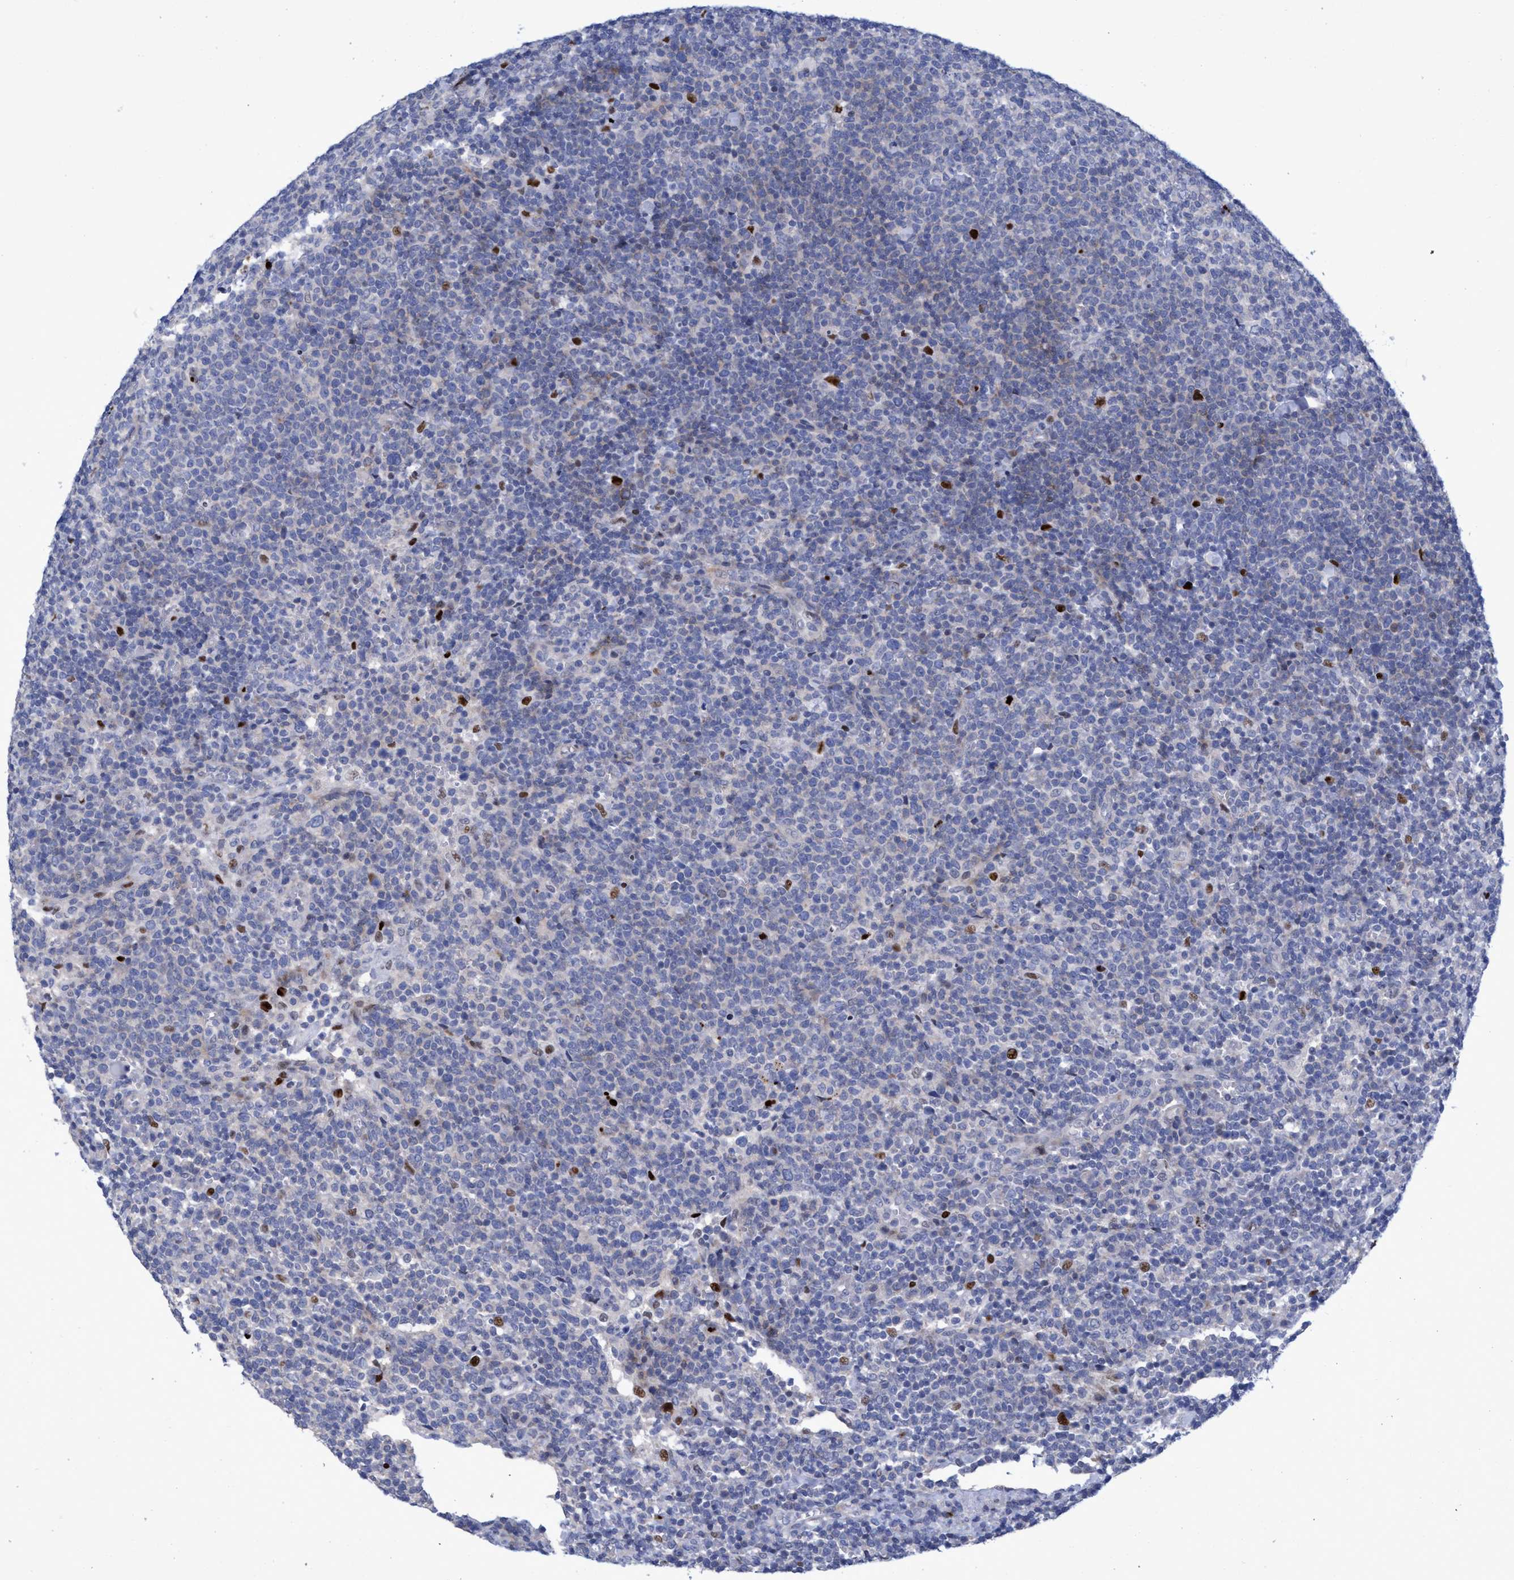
{"staining": {"intensity": "negative", "quantity": "none", "location": "none"}, "tissue": "lymphoma", "cell_type": "Tumor cells", "image_type": "cancer", "snomed": [{"axis": "morphology", "description": "Malignant lymphoma, non-Hodgkin's type, High grade"}, {"axis": "topography", "description": "Lymph node"}], "caption": "A micrograph of human malignant lymphoma, non-Hodgkin's type (high-grade) is negative for staining in tumor cells.", "gene": "R3HCC1", "patient": {"sex": "male", "age": 61}}